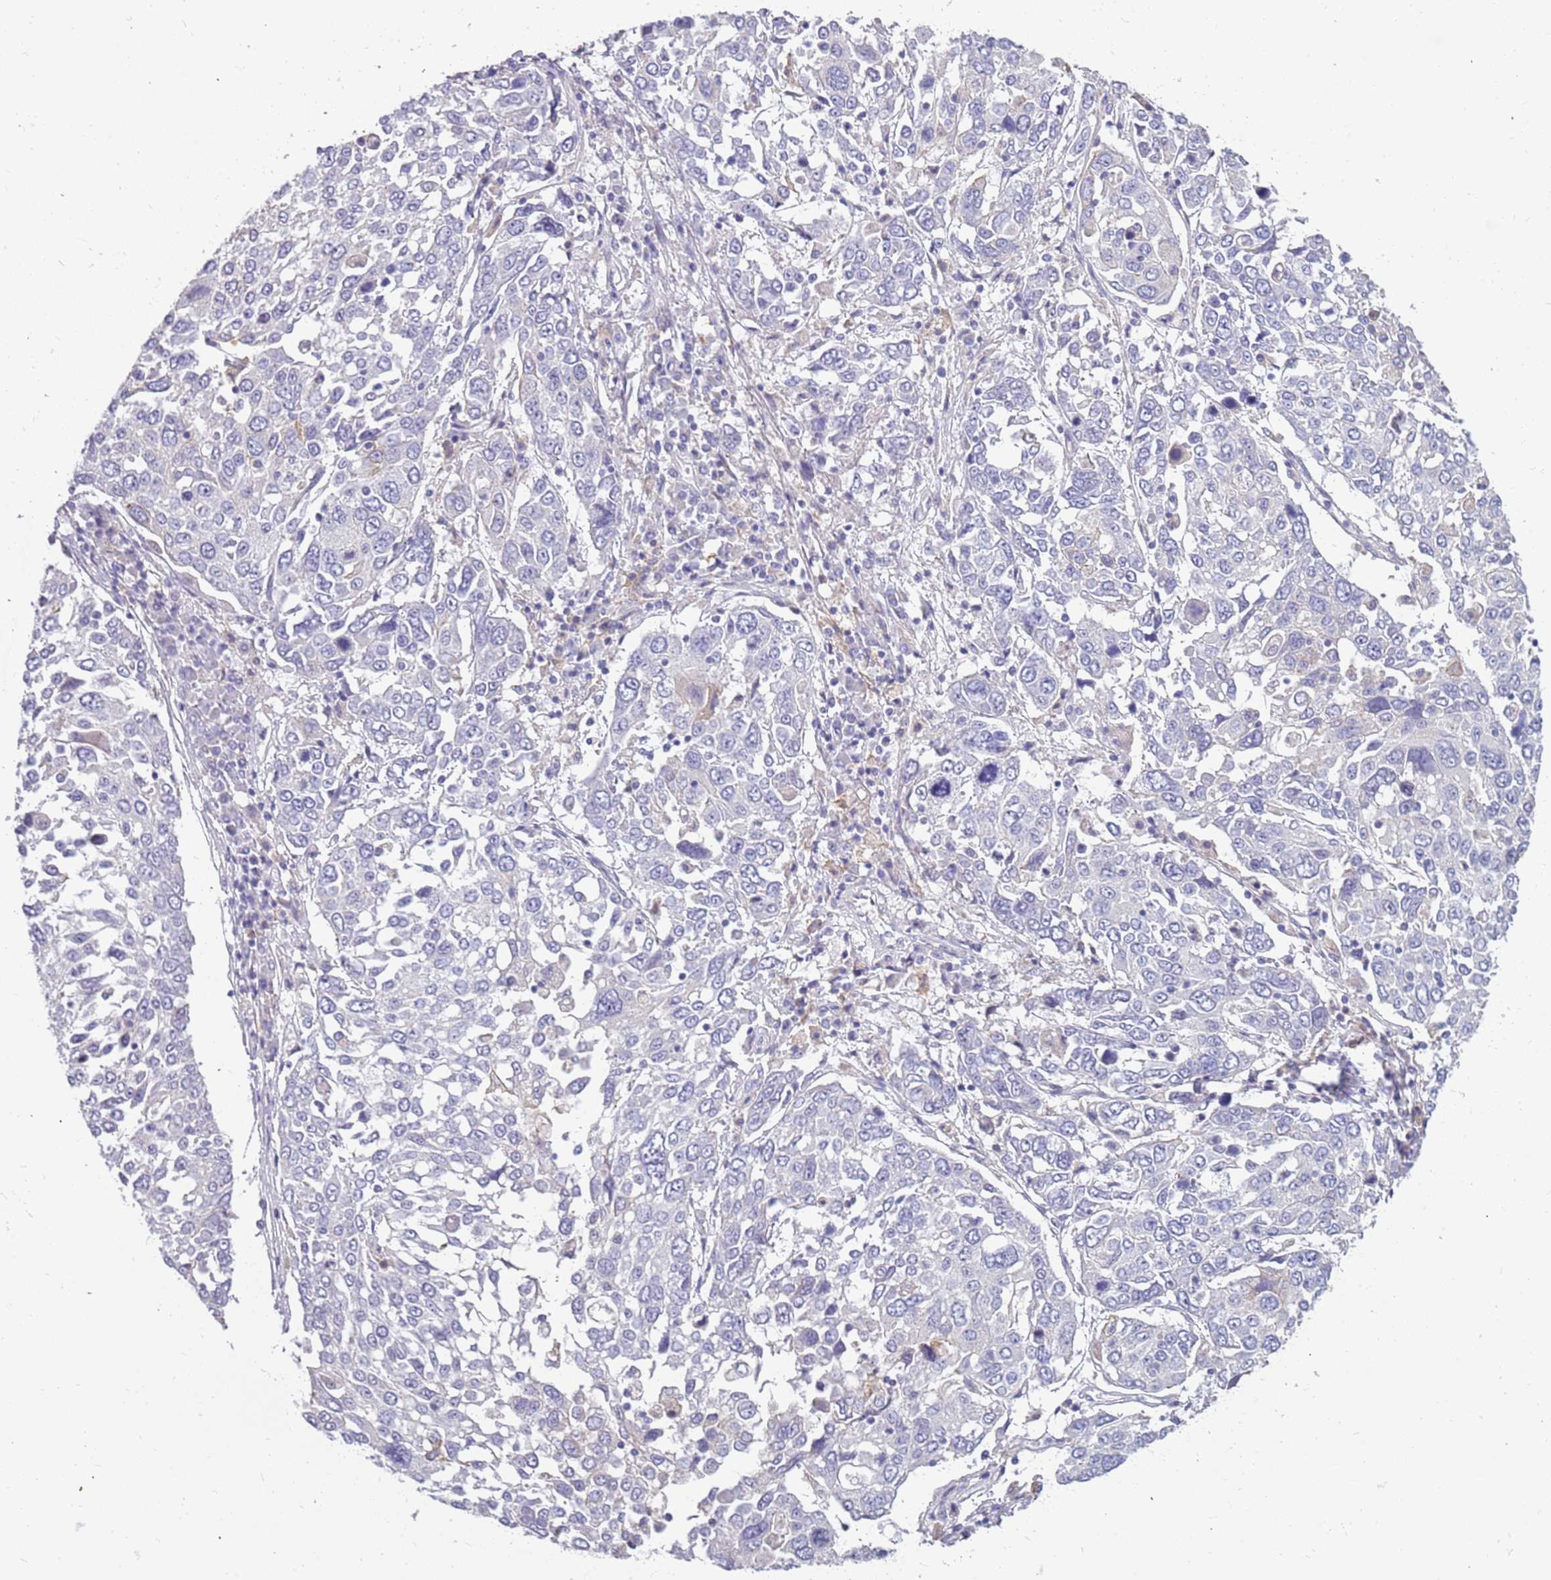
{"staining": {"intensity": "negative", "quantity": "none", "location": "none"}, "tissue": "lung cancer", "cell_type": "Tumor cells", "image_type": "cancer", "snomed": [{"axis": "morphology", "description": "Squamous cell carcinoma, NOS"}, {"axis": "topography", "description": "Lung"}], "caption": "There is no significant staining in tumor cells of lung squamous cell carcinoma.", "gene": "RHCG", "patient": {"sex": "male", "age": 65}}